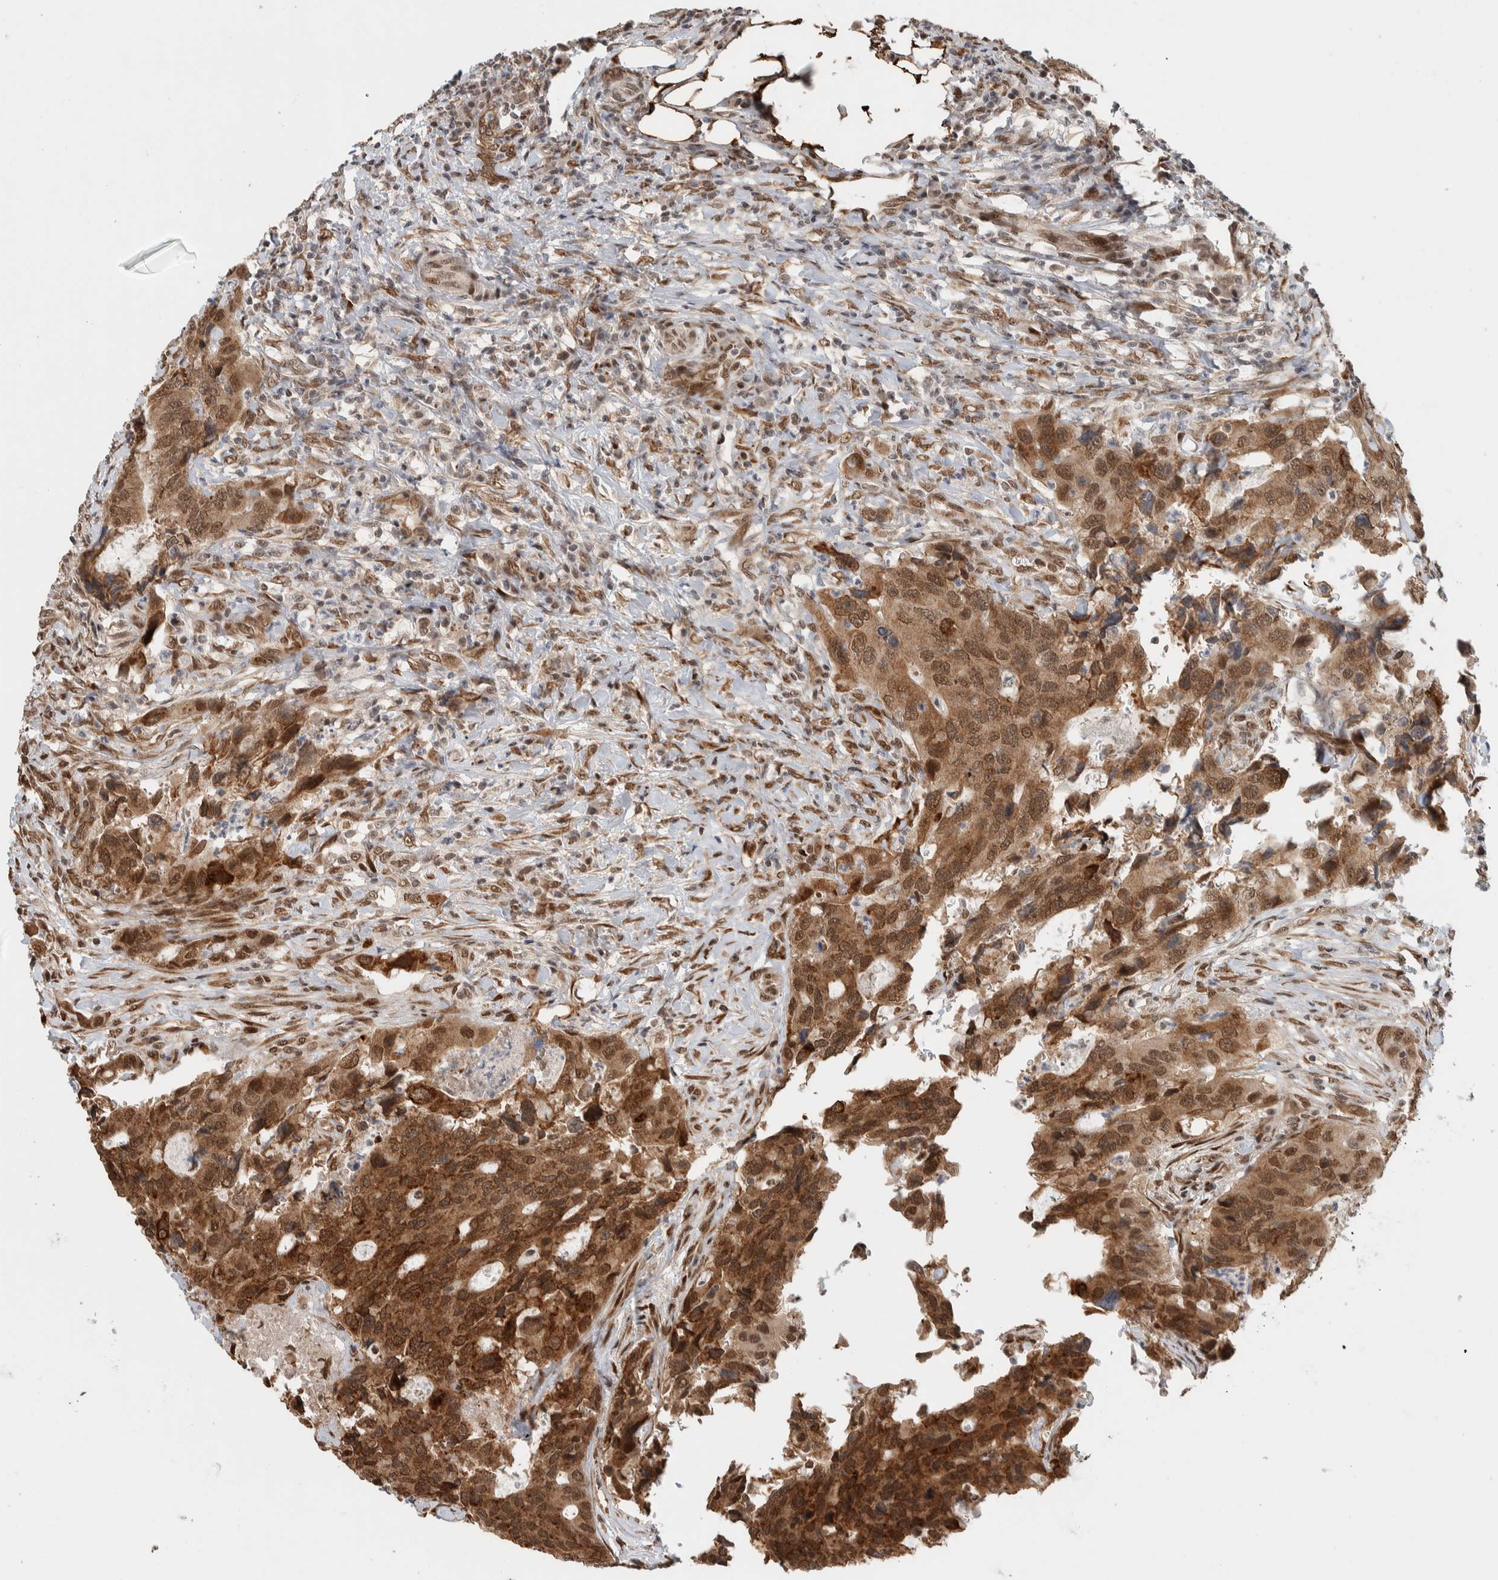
{"staining": {"intensity": "strong", "quantity": "25%-75%", "location": "cytoplasmic/membranous,nuclear"}, "tissue": "colorectal cancer", "cell_type": "Tumor cells", "image_type": "cancer", "snomed": [{"axis": "morphology", "description": "Adenocarcinoma, NOS"}, {"axis": "topography", "description": "Colon"}], "caption": "Adenocarcinoma (colorectal) stained with a protein marker displays strong staining in tumor cells.", "gene": "TNRC18", "patient": {"sex": "male", "age": 71}}